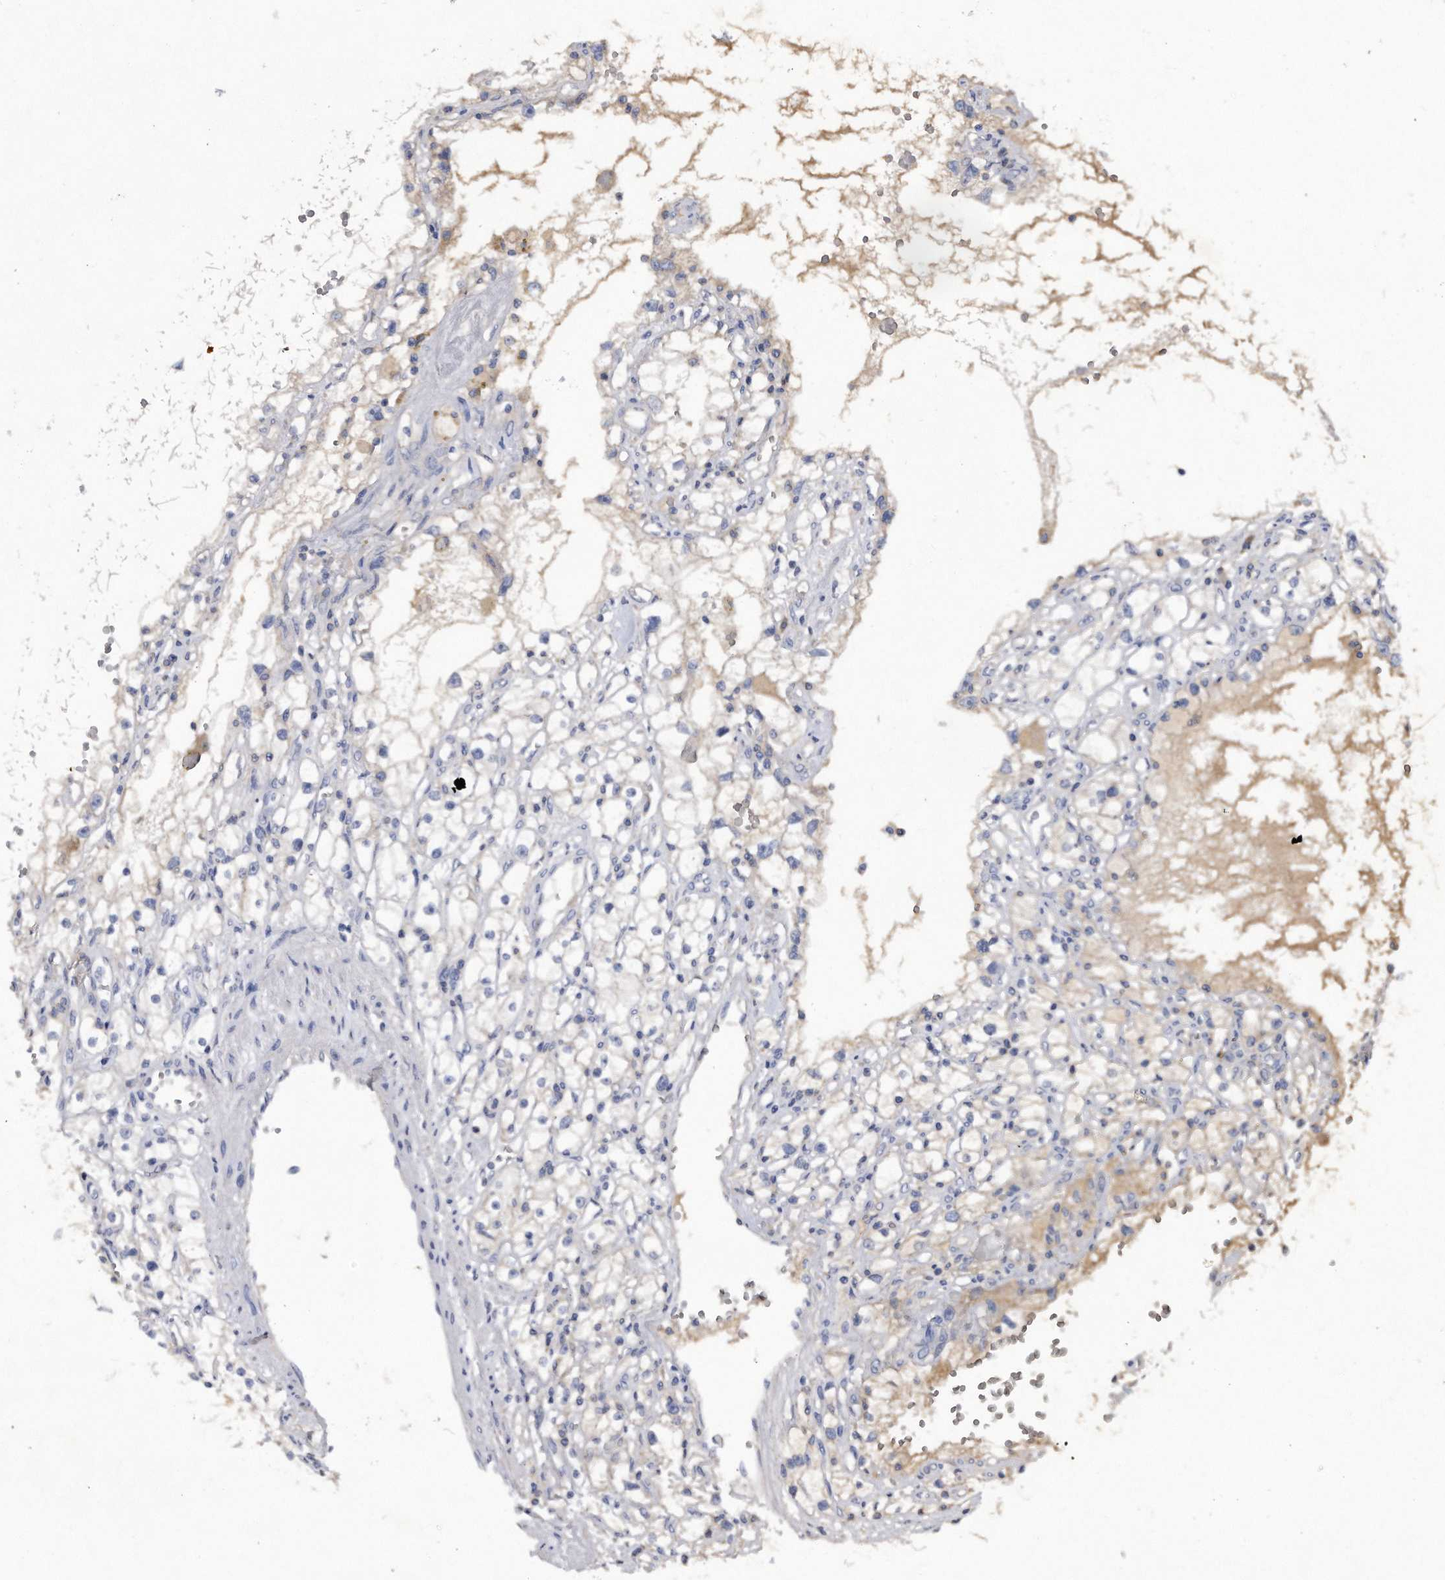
{"staining": {"intensity": "negative", "quantity": "none", "location": "none"}, "tissue": "renal cancer", "cell_type": "Tumor cells", "image_type": "cancer", "snomed": [{"axis": "morphology", "description": "Adenocarcinoma, NOS"}, {"axis": "topography", "description": "Kidney"}], "caption": "A photomicrograph of human adenocarcinoma (renal) is negative for staining in tumor cells.", "gene": "ASNS", "patient": {"sex": "male", "age": 56}}